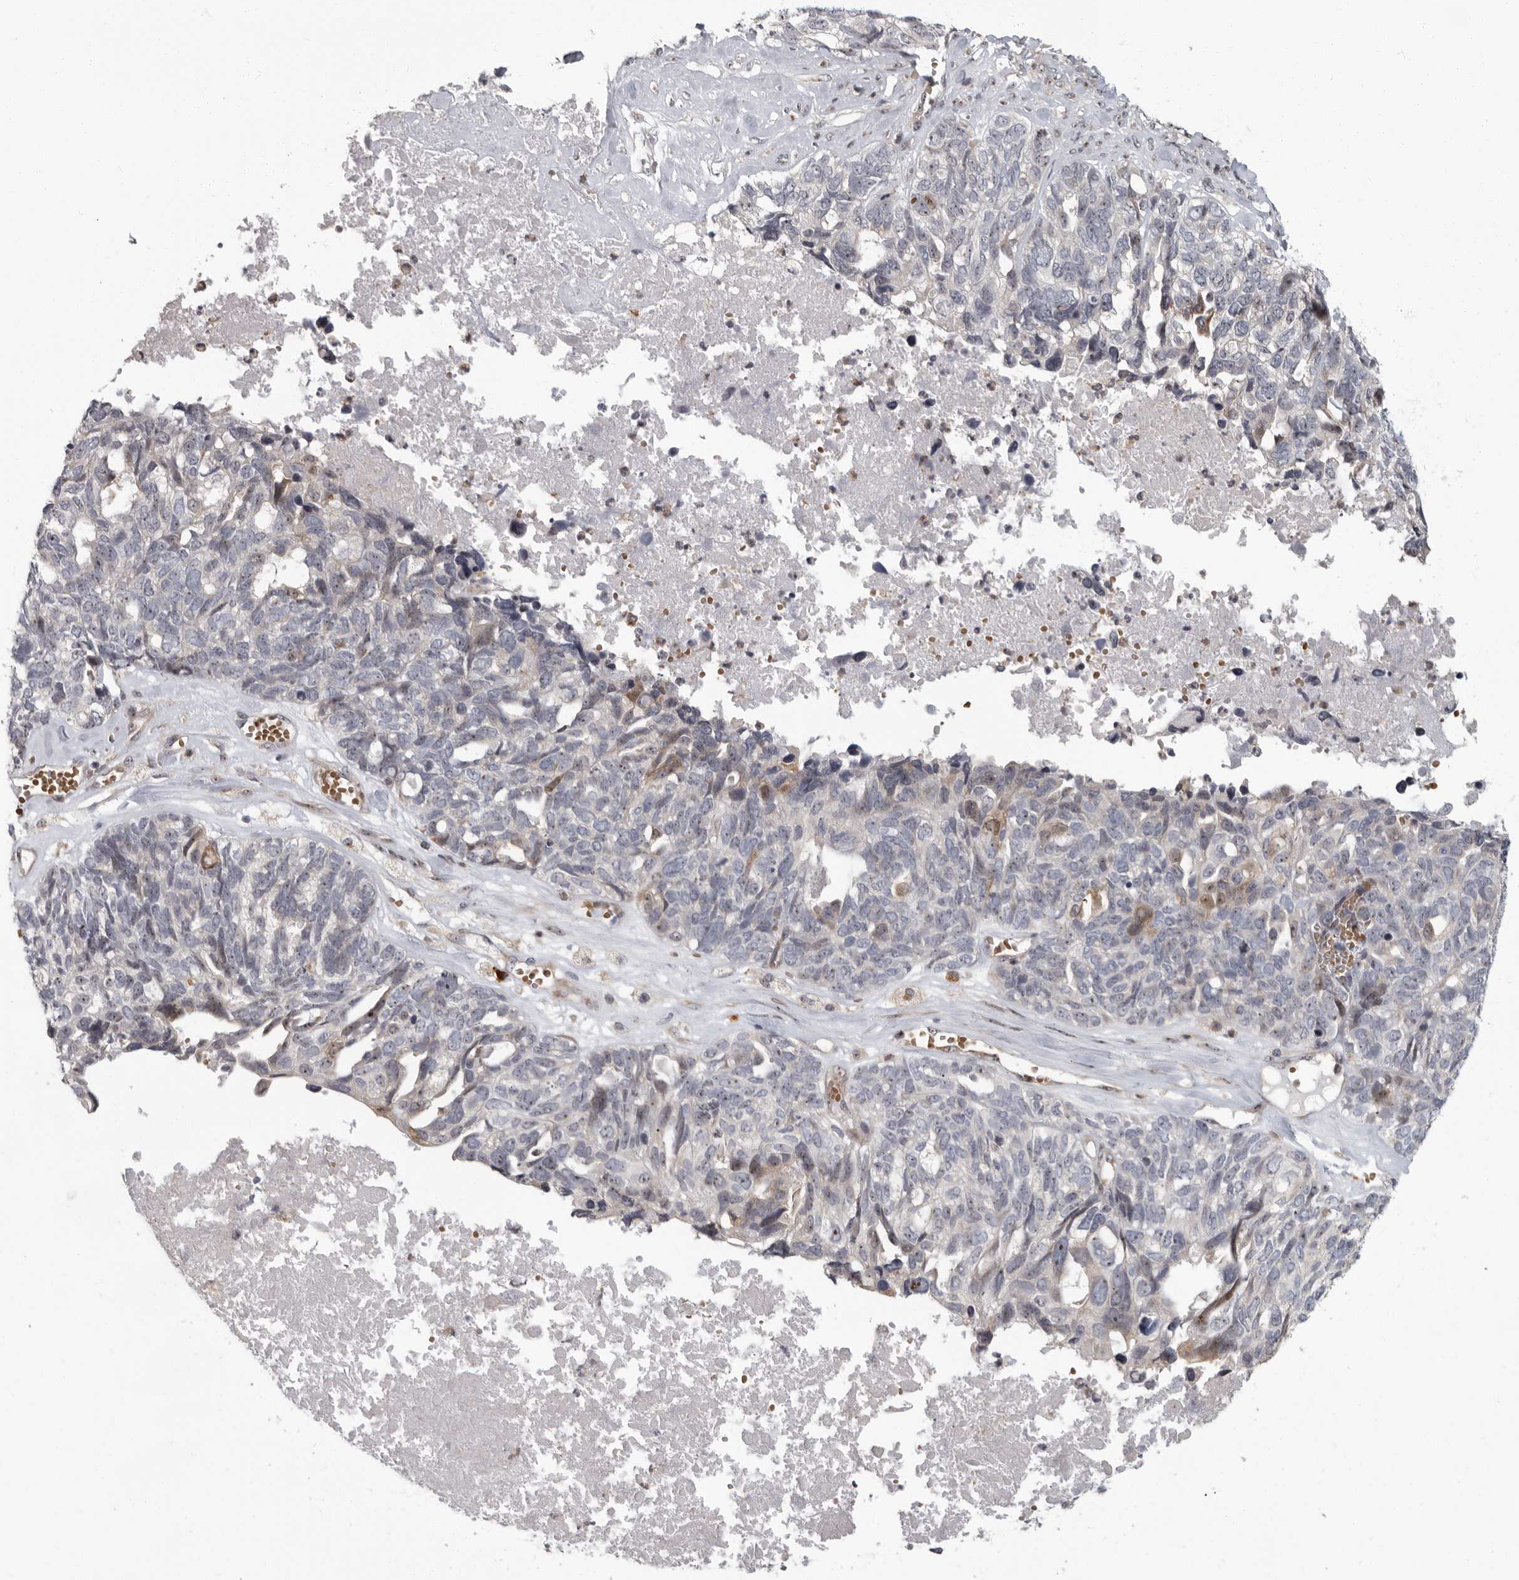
{"staining": {"intensity": "weak", "quantity": "<25%", "location": "cytoplasmic/membranous"}, "tissue": "ovarian cancer", "cell_type": "Tumor cells", "image_type": "cancer", "snomed": [{"axis": "morphology", "description": "Cystadenocarcinoma, serous, NOS"}, {"axis": "topography", "description": "Ovary"}], "caption": "Immunohistochemical staining of ovarian serous cystadenocarcinoma displays no significant positivity in tumor cells.", "gene": "PDCD11", "patient": {"sex": "female", "age": 79}}